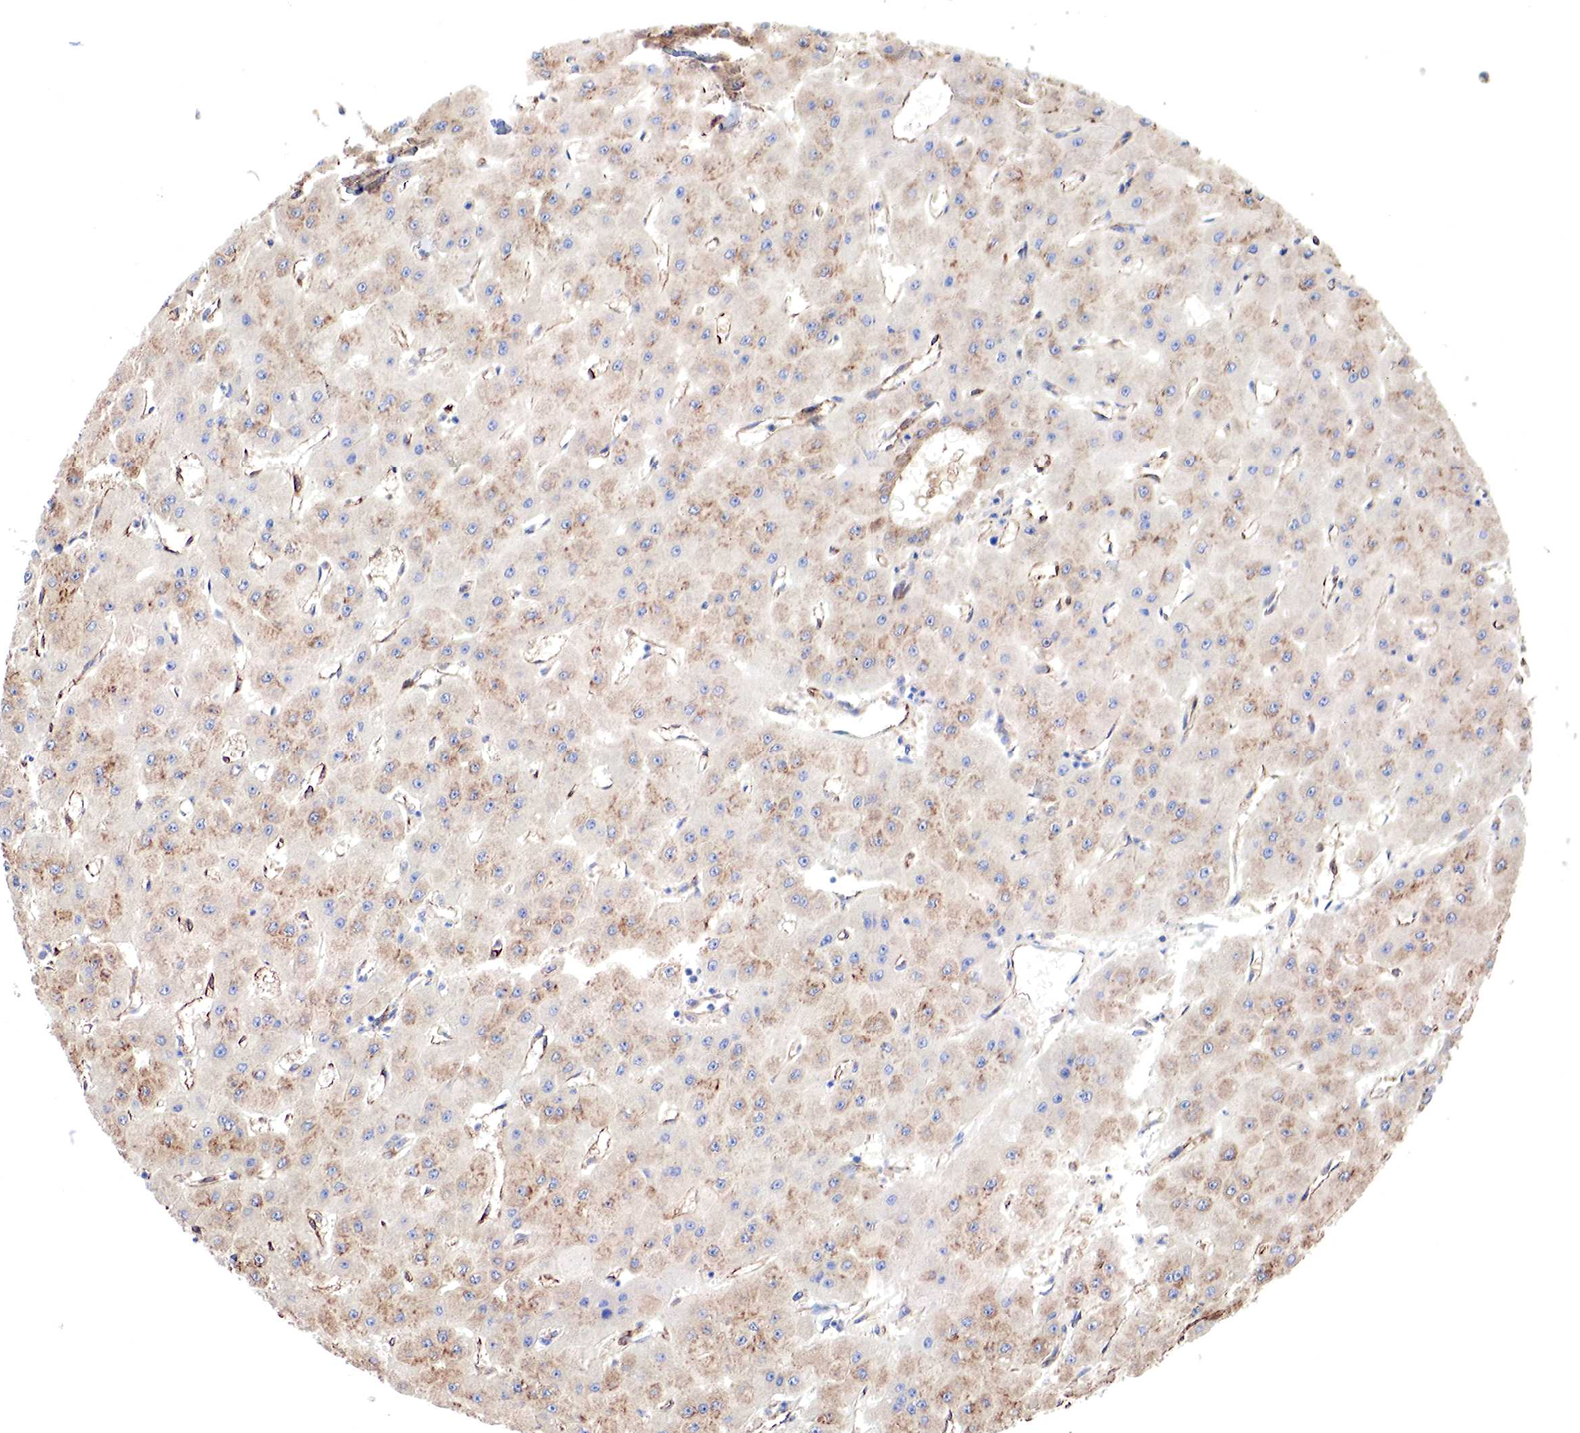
{"staining": {"intensity": "moderate", "quantity": "25%-75%", "location": "cytoplasmic/membranous"}, "tissue": "liver cancer", "cell_type": "Tumor cells", "image_type": "cancer", "snomed": [{"axis": "morphology", "description": "Carcinoma, Hepatocellular, NOS"}, {"axis": "topography", "description": "Liver"}], "caption": "About 25%-75% of tumor cells in hepatocellular carcinoma (liver) exhibit moderate cytoplasmic/membranous protein positivity as visualized by brown immunohistochemical staining.", "gene": "RDX", "patient": {"sex": "female", "age": 52}}